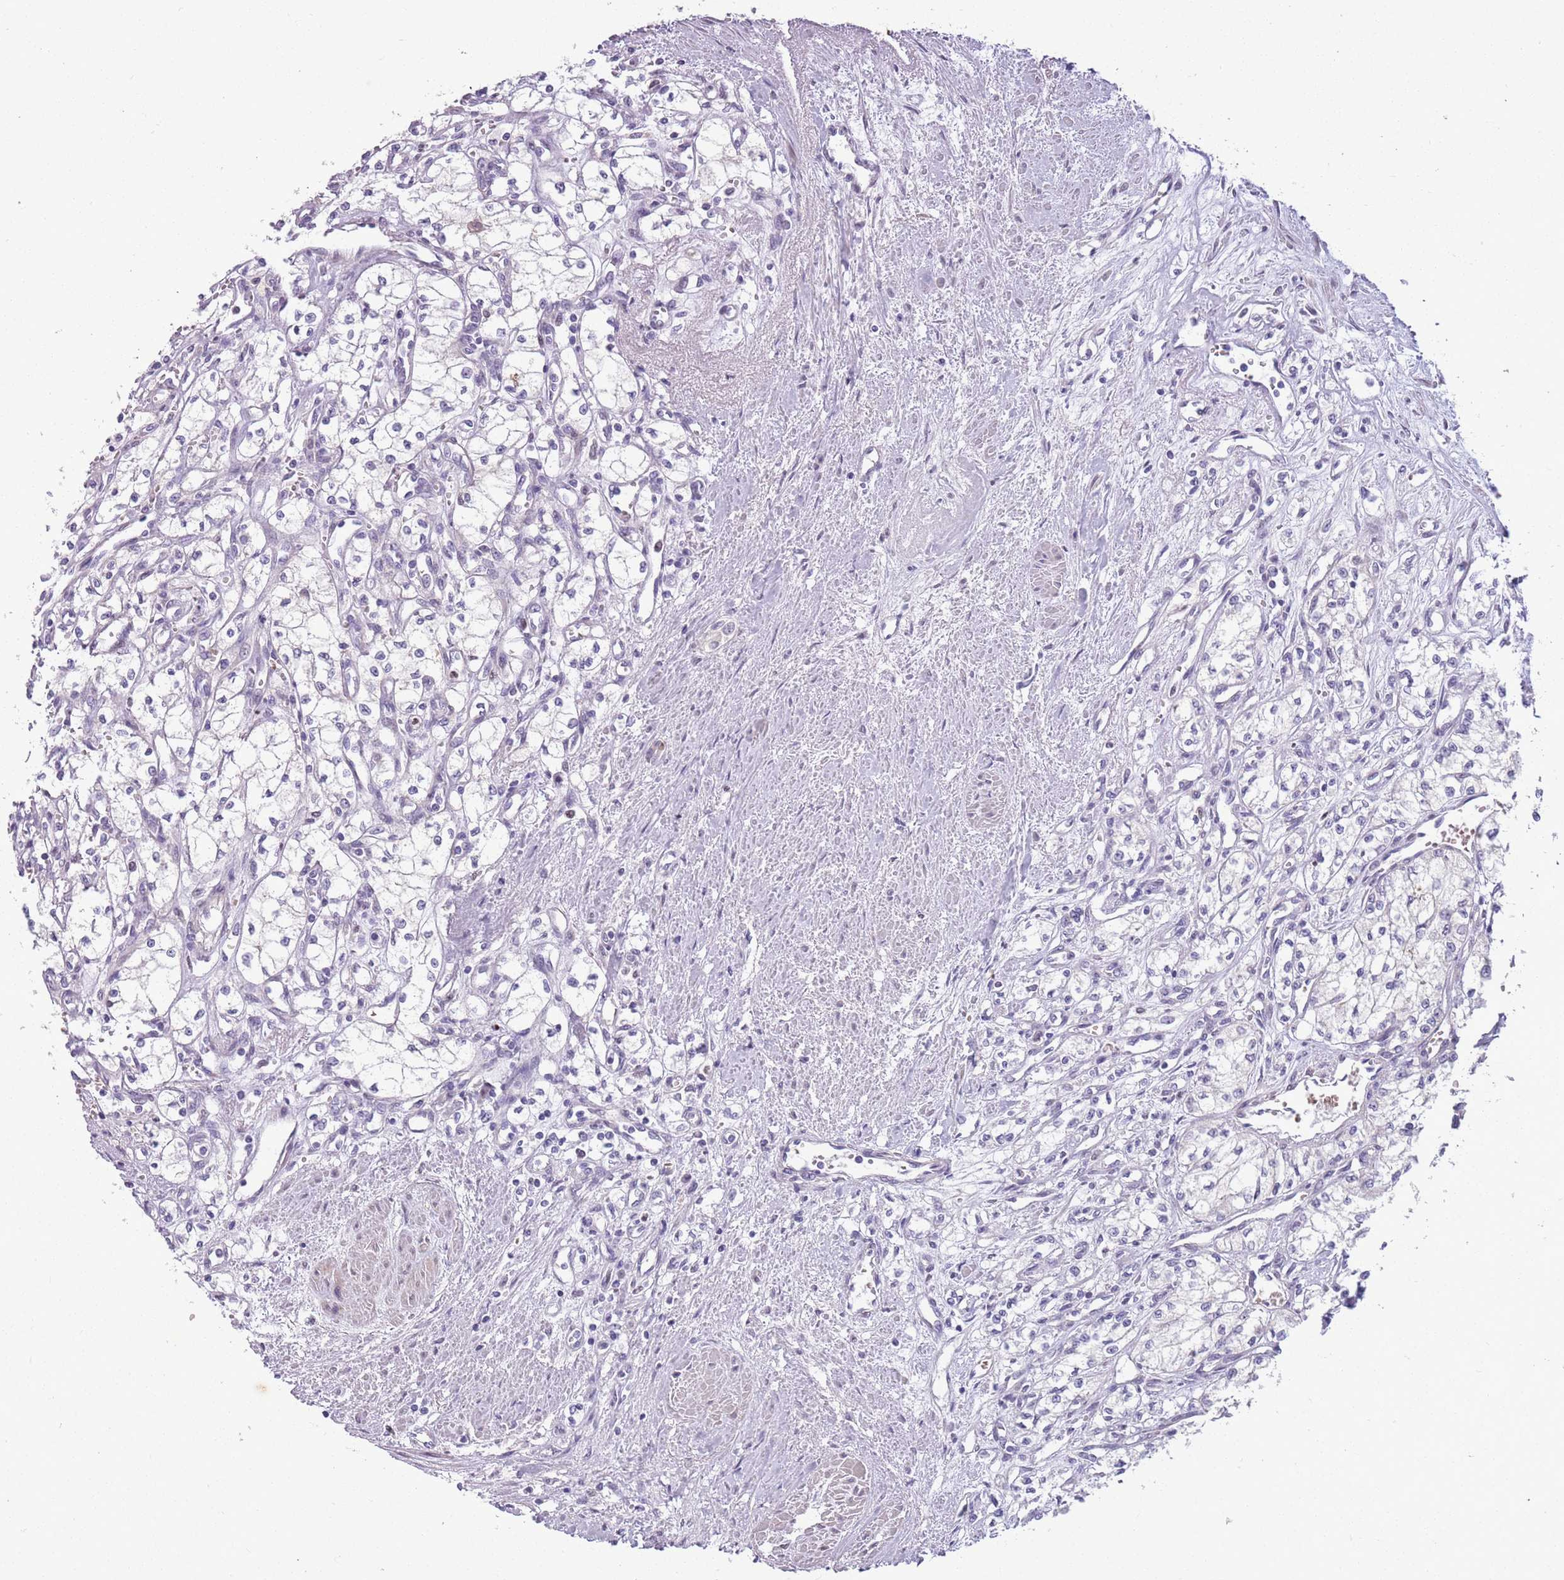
{"staining": {"intensity": "negative", "quantity": "none", "location": "none"}, "tissue": "renal cancer", "cell_type": "Tumor cells", "image_type": "cancer", "snomed": [{"axis": "morphology", "description": "Adenocarcinoma, NOS"}, {"axis": "topography", "description": "Kidney"}], "caption": "This is an immunohistochemistry micrograph of renal adenocarcinoma. There is no positivity in tumor cells.", "gene": "ADCY7", "patient": {"sex": "male", "age": 59}}